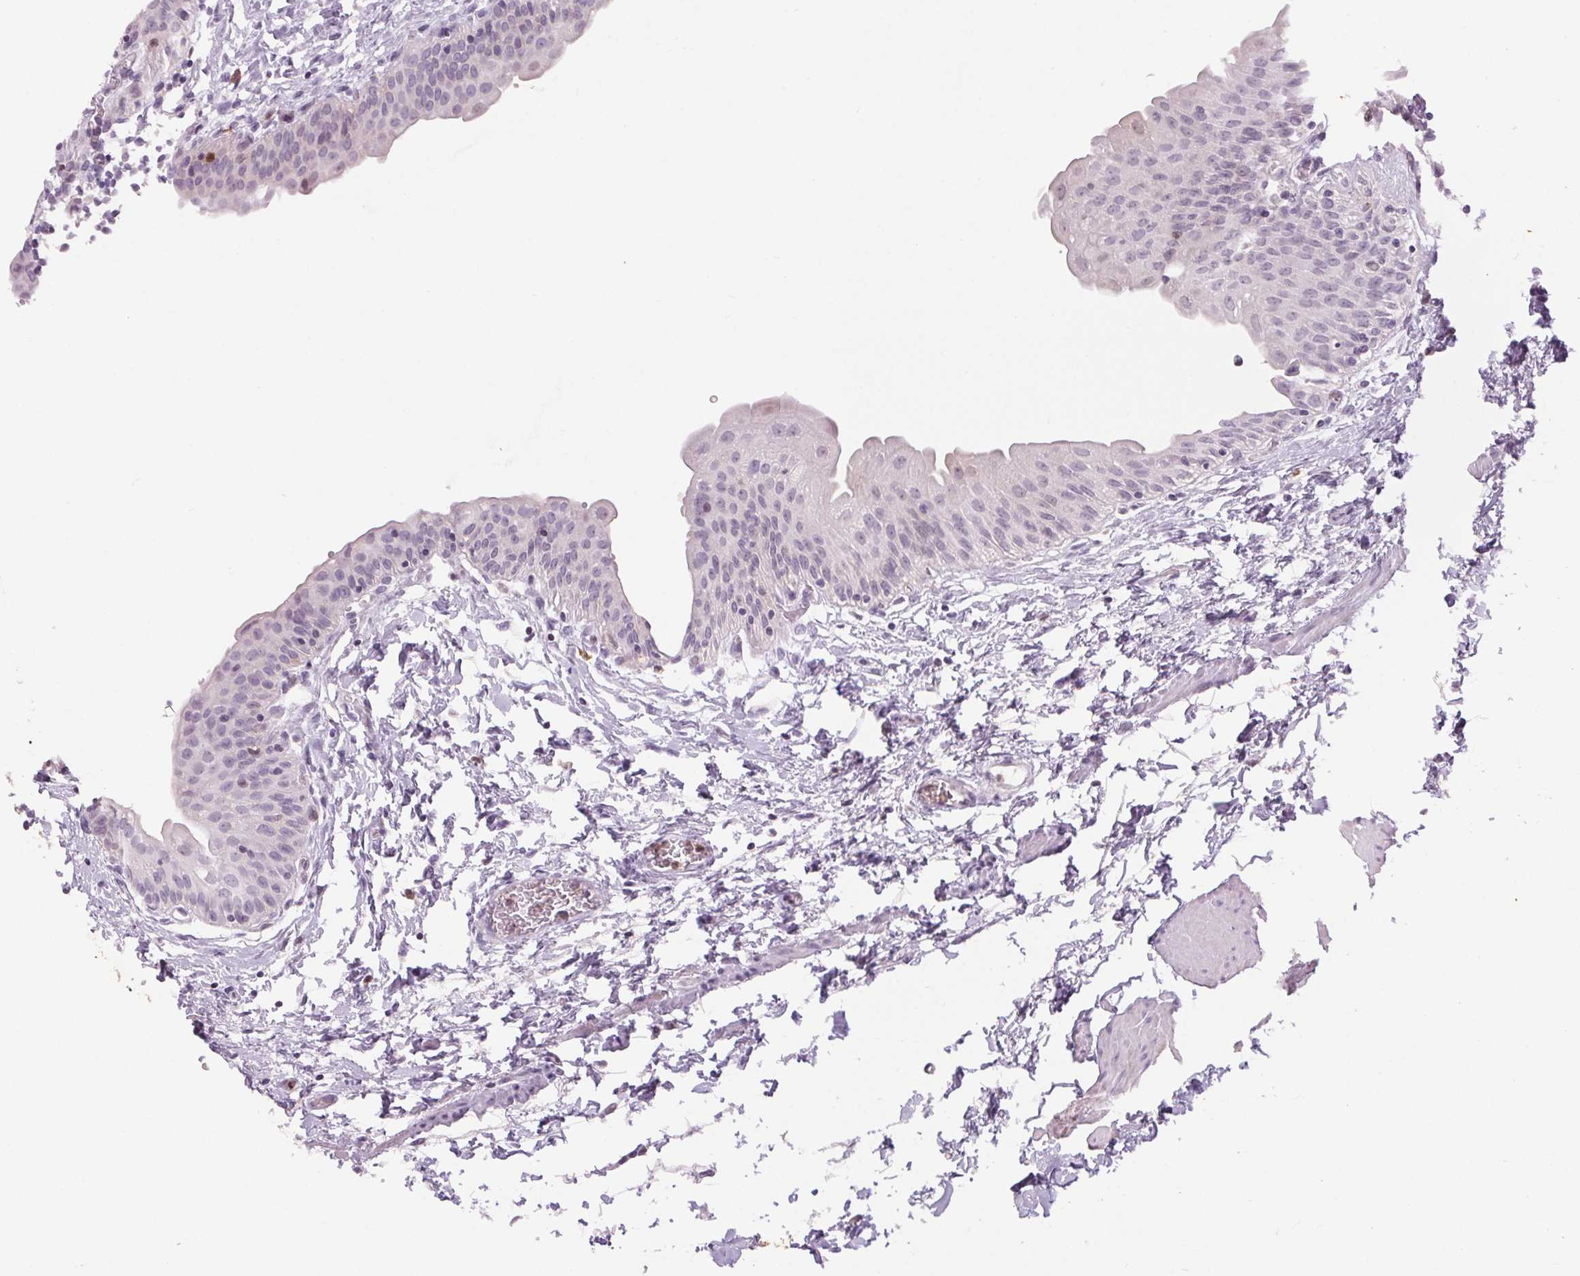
{"staining": {"intensity": "negative", "quantity": "none", "location": "none"}, "tissue": "urinary bladder", "cell_type": "Urothelial cells", "image_type": "normal", "snomed": [{"axis": "morphology", "description": "Normal tissue, NOS"}, {"axis": "topography", "description": "Urinary bladder"}], "caption": "High power microscopy photomicrograph of an IHC histopathology image of benign urinary bladder, revealing no significant staining in urothelial cells. The staining was performed using DAB (3,3'-diaminobenzidine) to visualize the protein expression in brown, while the nuclei were stained in blue with hematoxylin (Magnification: 20x).", "gene": "SLC6A19", "patient": {"sex": "male", "age": 56}}